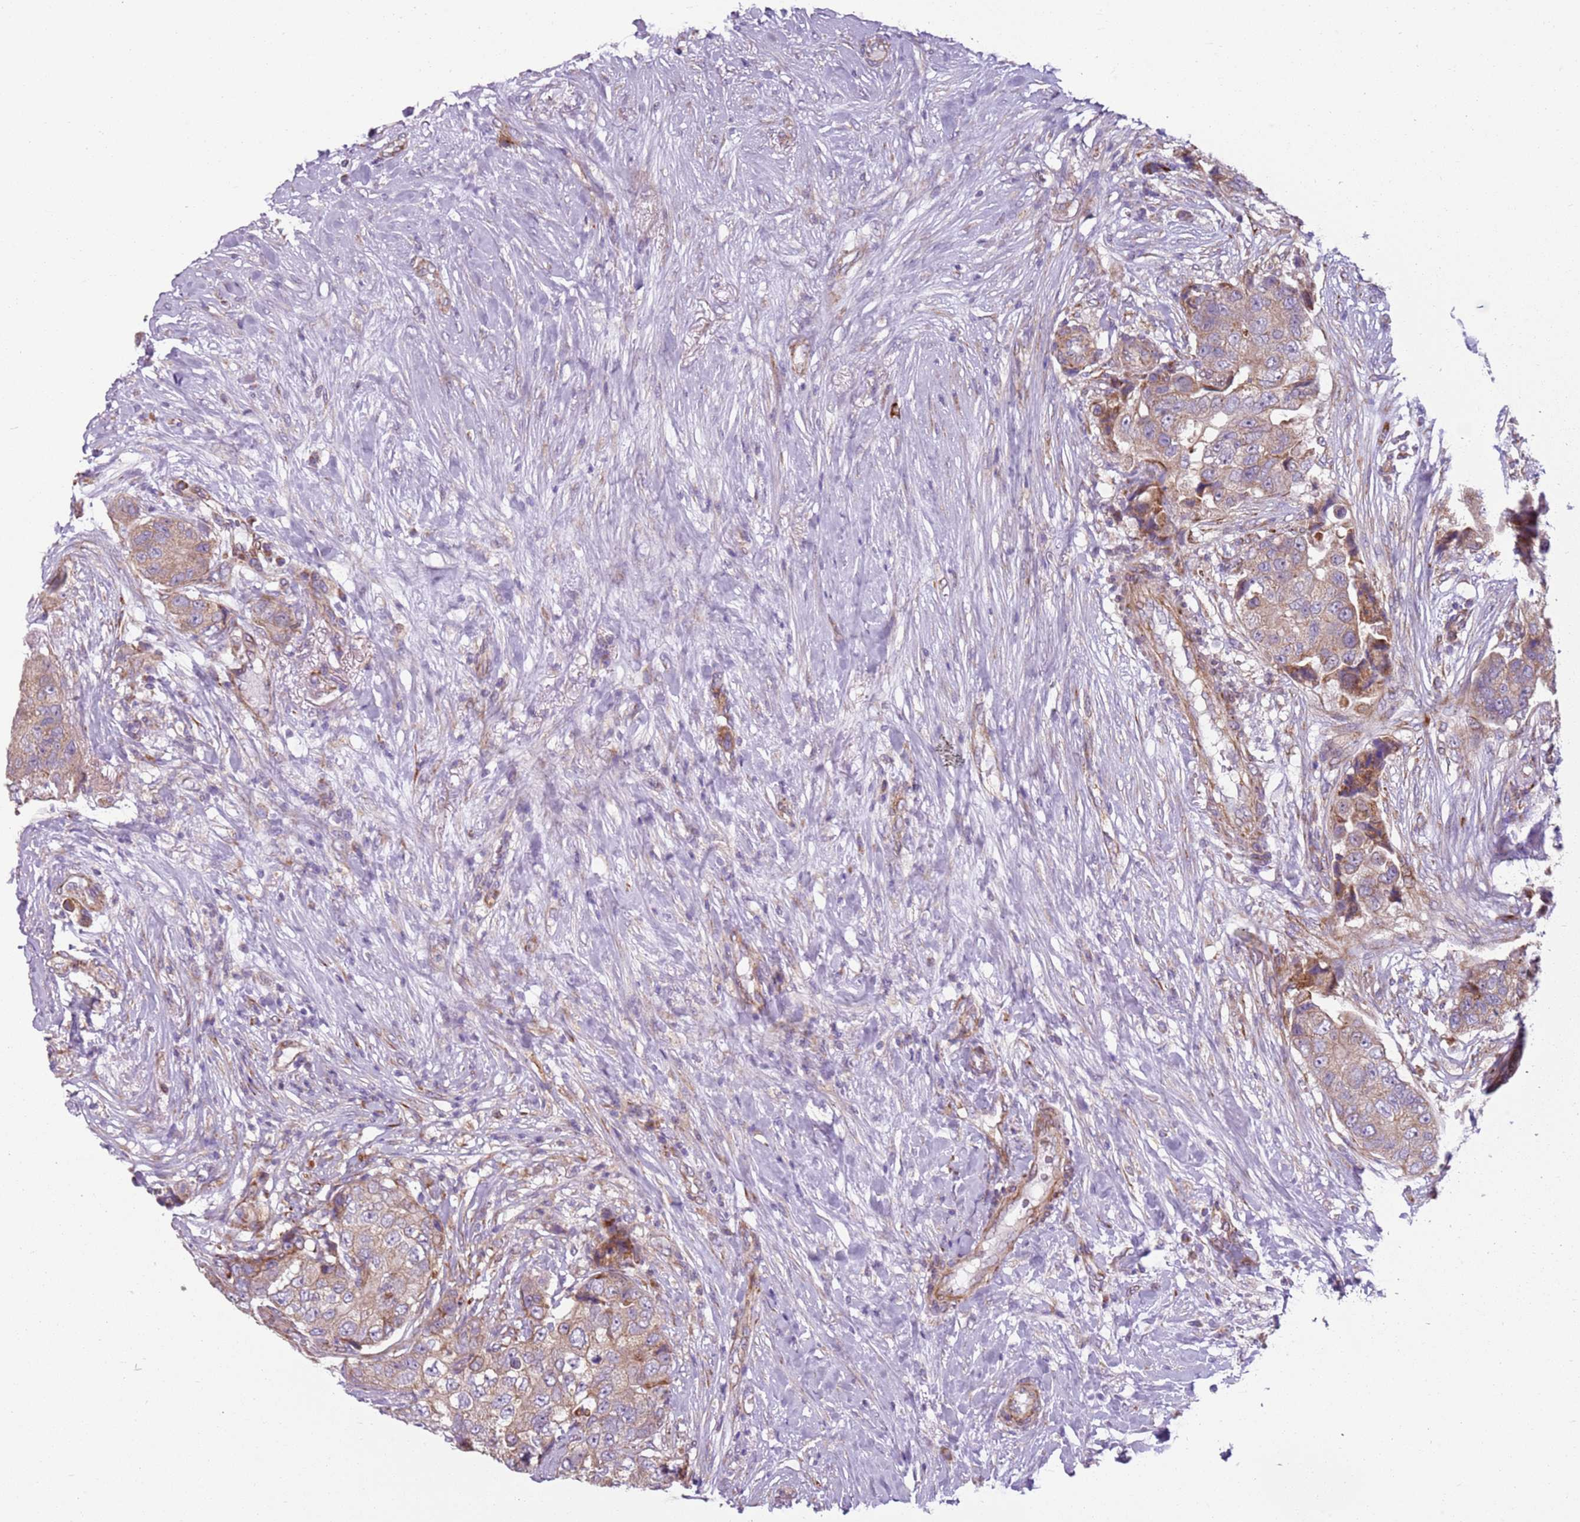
{"staining": {"intensity": "weak", "quantity": ">75%", "location": "cytoplasmic/membranous"}, "tissue": "breast cancer", "cell_type": "Tumor cells", "image_type": "cancer", "snomed": [{"axis": "morphology", "description": "Normal tissue, NOS"}, {"axis": "morphology", "description": "Duct carcinoma"}, {"axis": "topography", "description": "Breast"}], "caption": "An immunohistochemistry image of neoplastic tissue is shown. Protein staining in brown labels weak cytoplasmic/membranous positivity in breast cancer within tumor cells. Nuclei are stained in blue.", "gene": "TMEM200C", "patient": {"sex": "female", "age": 62}}